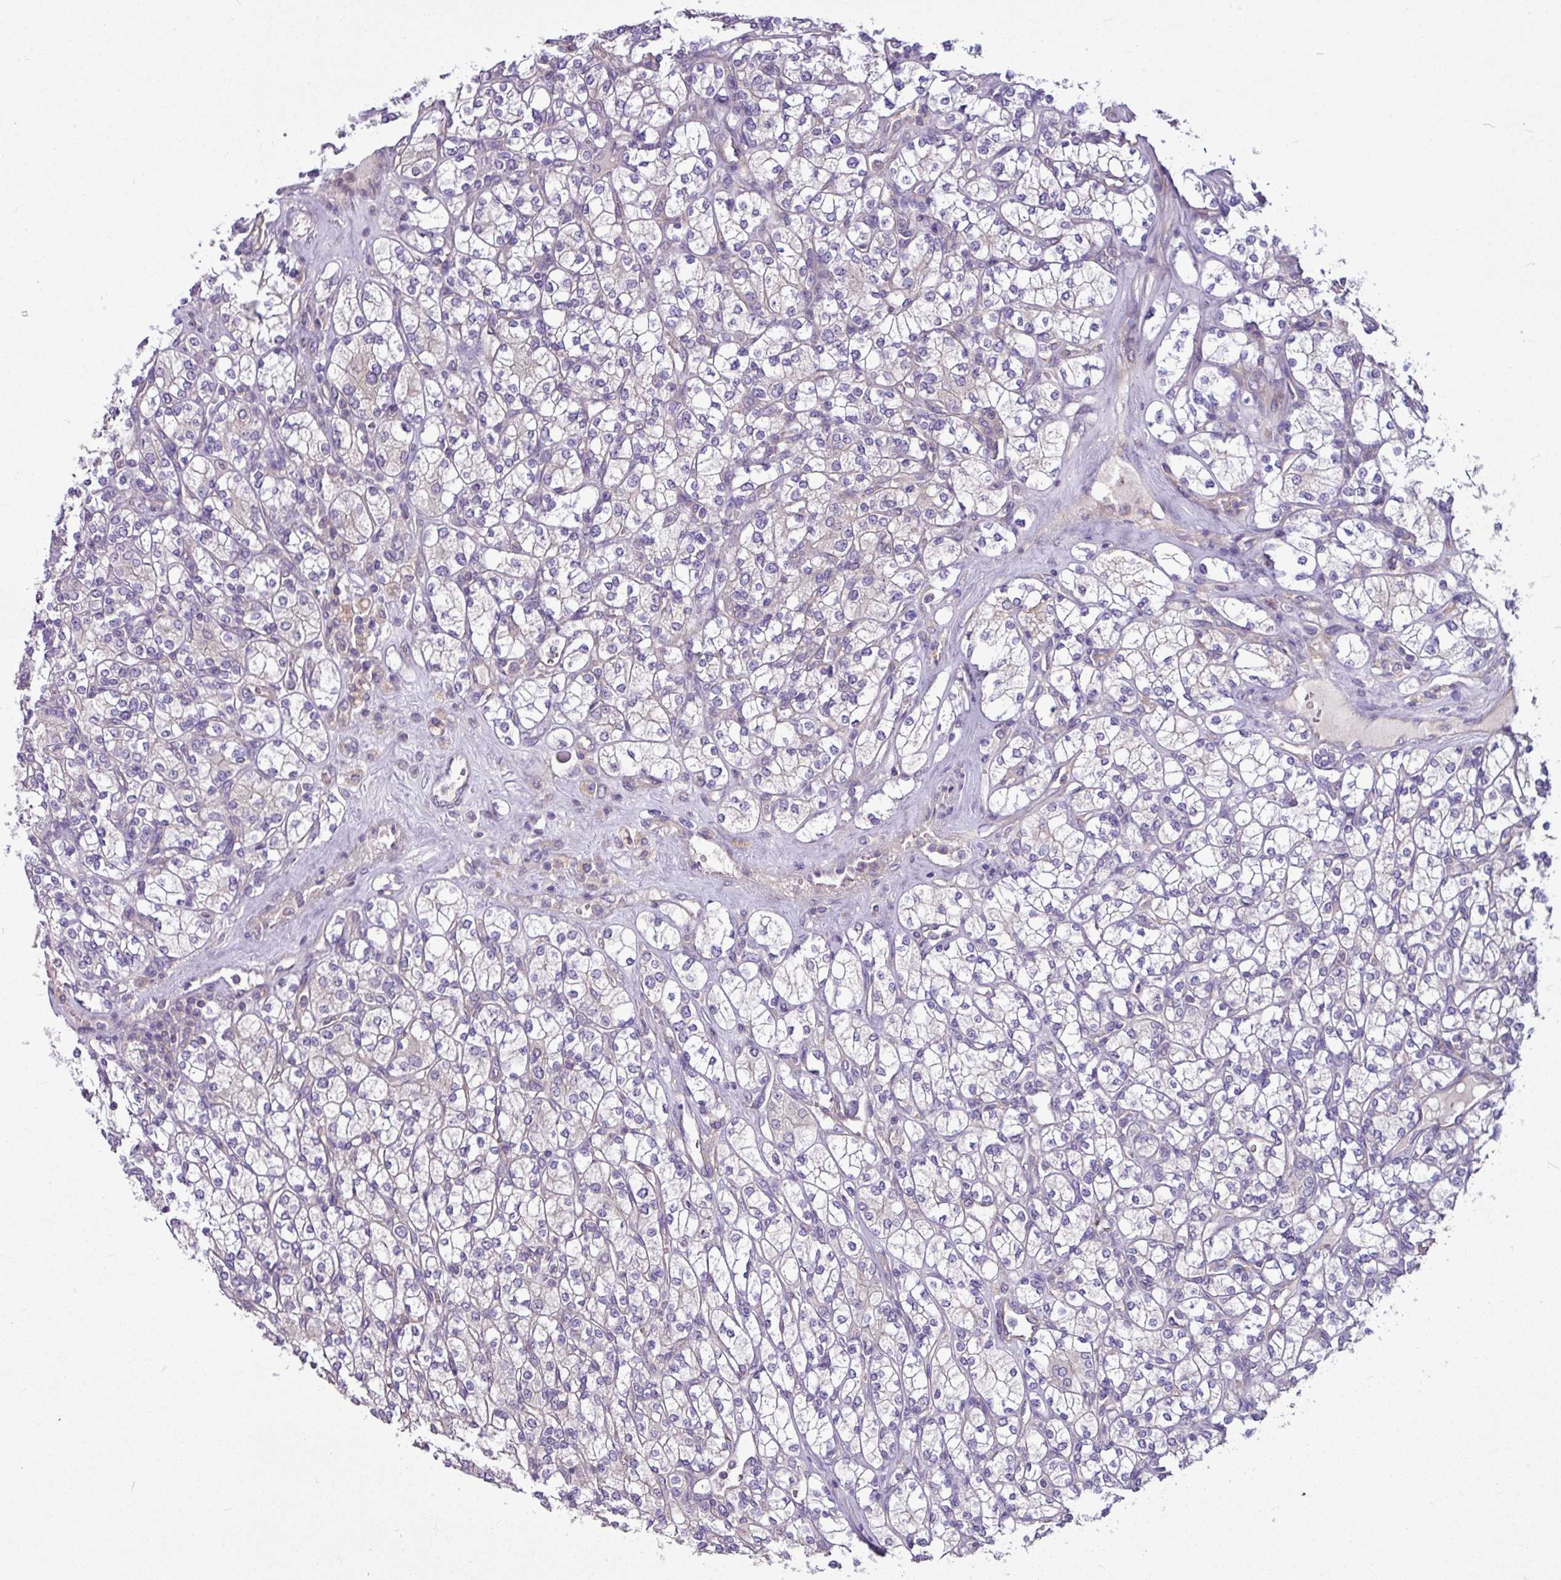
{"staining": {"intensity": "negative", "quantity": "none", "location": "none"}, "tissue": "renal cancer", "cell_type": "Tumor cells", "image_type": "cancer", "snomed": [{"axis": "morphology", "description": "Adenocarcinoma, NOS"}, {"axis": "topography", "description": "Kidney"}], "caption": "An immunohistochemistry (IHC) micrograph of adenocarcinoma (renal) is shown. There is no staining in tumor cells of adenocarcinoma (renal).", "gene": "MROH2A", "patient": {"sex": "male", "age": 77}}